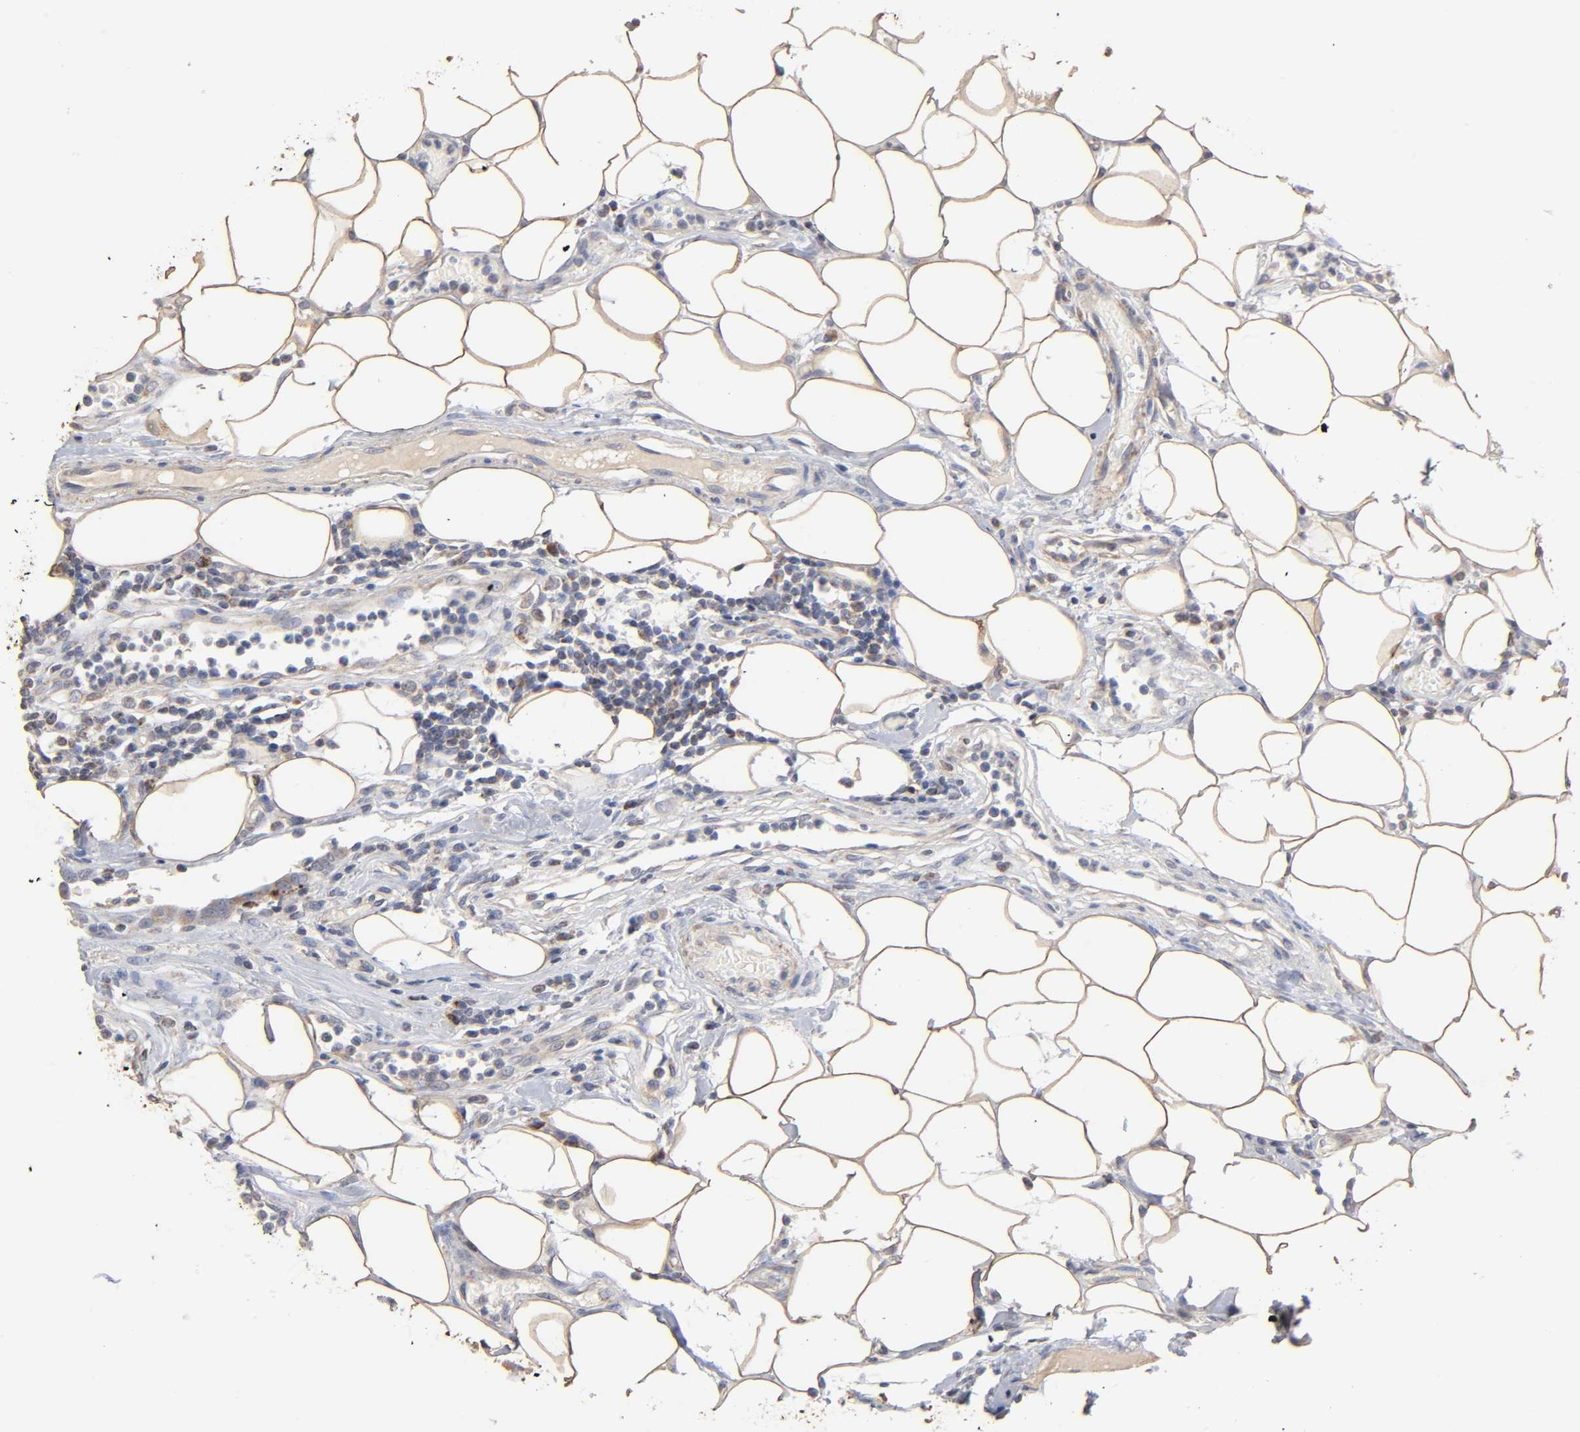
{"staining": {"intensity": "moderate", "quantity": "25%-75%", "location": "cytoplasmic/membranous"}, "tissue": "colorectal cancer", "cell_type": "Tumor cells", "image_type": "cancer", "snomed": [{"axis": "morphology", "description": "Adenocarcinoma, NOS"}, {"axis": "topography", "description": "Colon"}], "caption": "Immunohistochemistry (IHC) histopathology image of human colorectal cancer (adenocarcinoma) stained for a protein (brown), which reveals medium levels of moderate cytoplasmic/membranous staining in about 25%-75% of tumor cells.", "gene": "CYCS", "patient": {"sex": "female", "age": 86}}